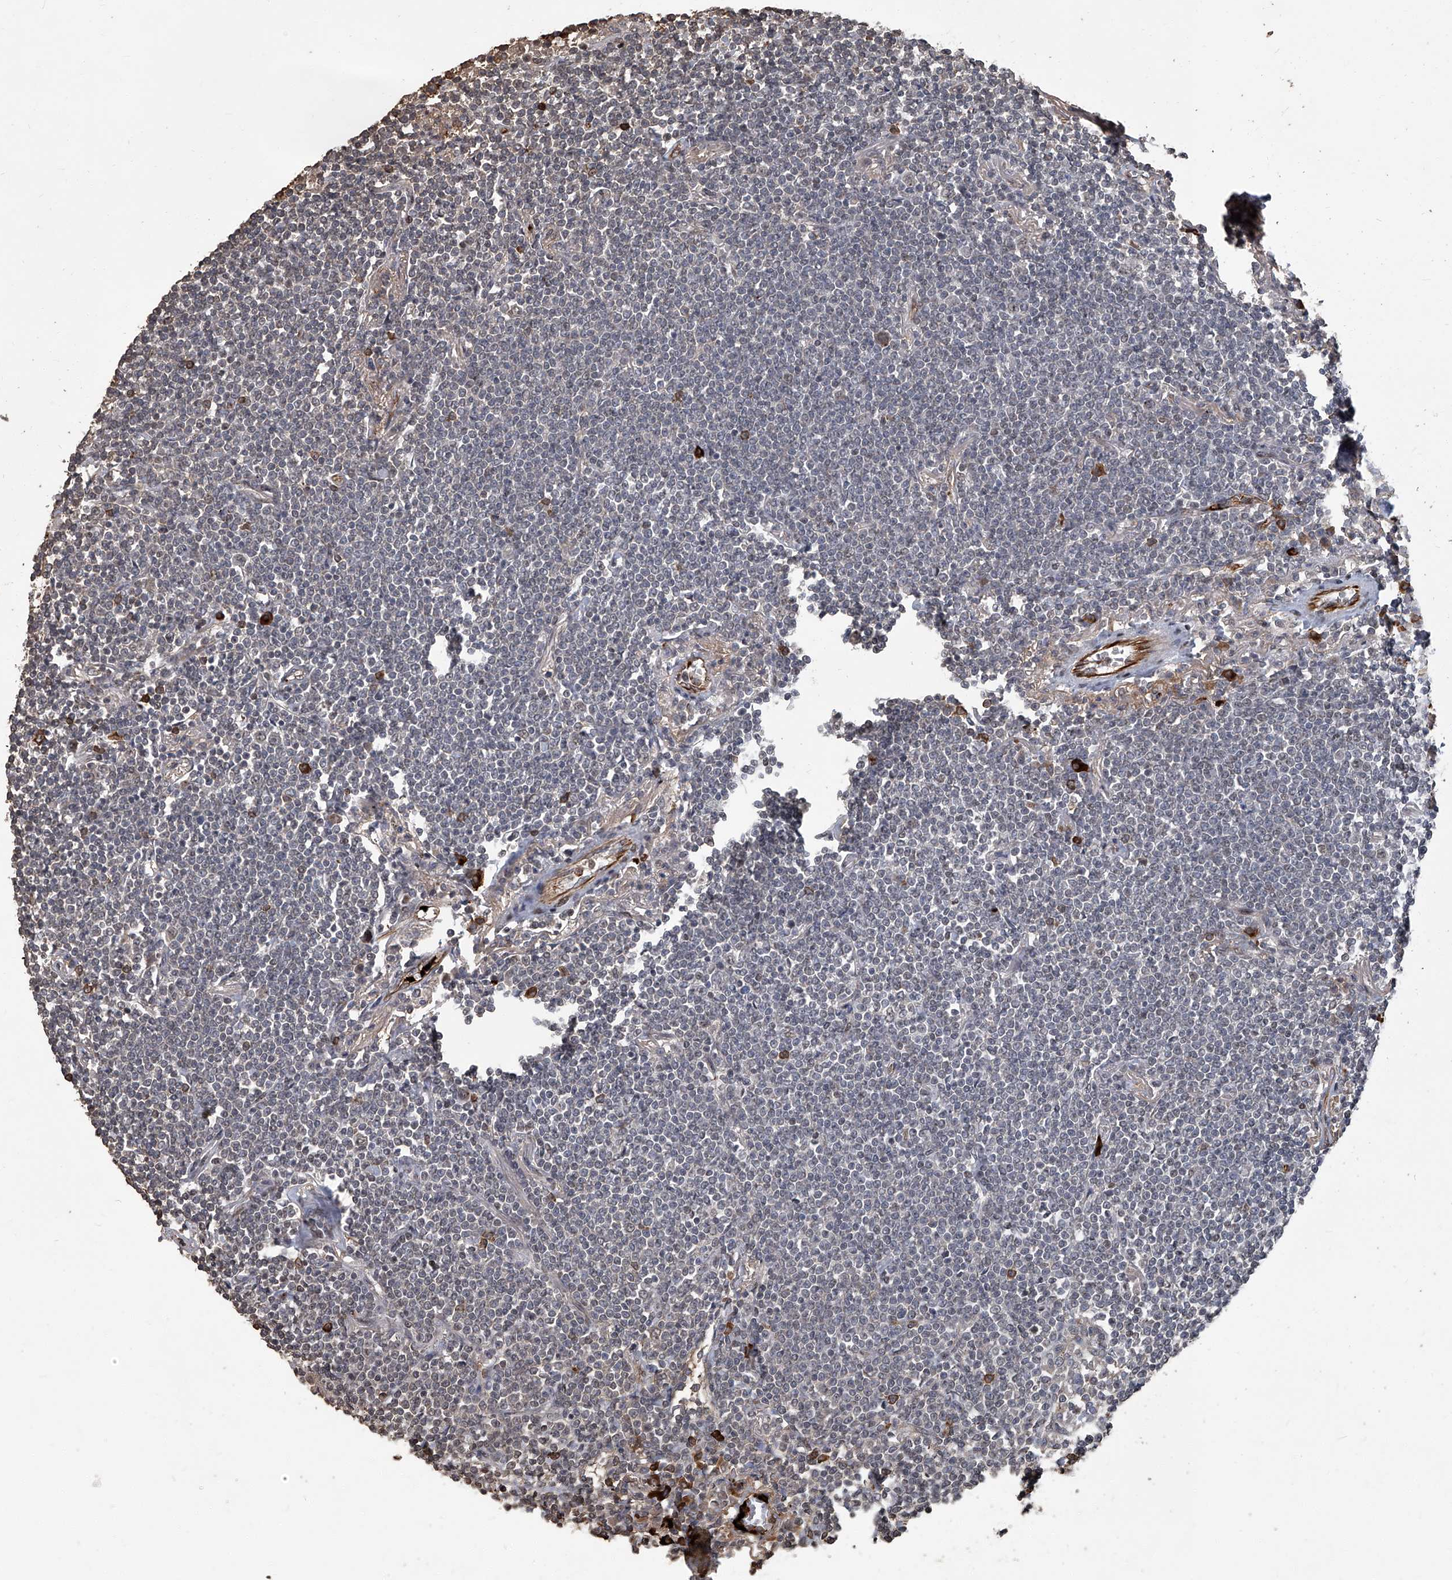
{"staining": {"intensity": "negative", "quantity": "none", "location": "none"}, "tissue": "lymphoma", "cell_type": "Tumor cells", "image_type": "cancer", "snomed": [{"axis": "morphology", "description": "Malignant lymphoma, non-Hodgkin's type, Low grade"}, {"axis": "topography", "description": "Lung"}], "caption": "High magnification brightfield microscopy of low-grade malignant lymphoma, non-Hodgkin's type stained with DAB (brown) and counterstained with hematoxylin (blue): tumor cells show no significant expression.", "gene": "GPR132", "patient": {"sex": "female", "age": 71}}